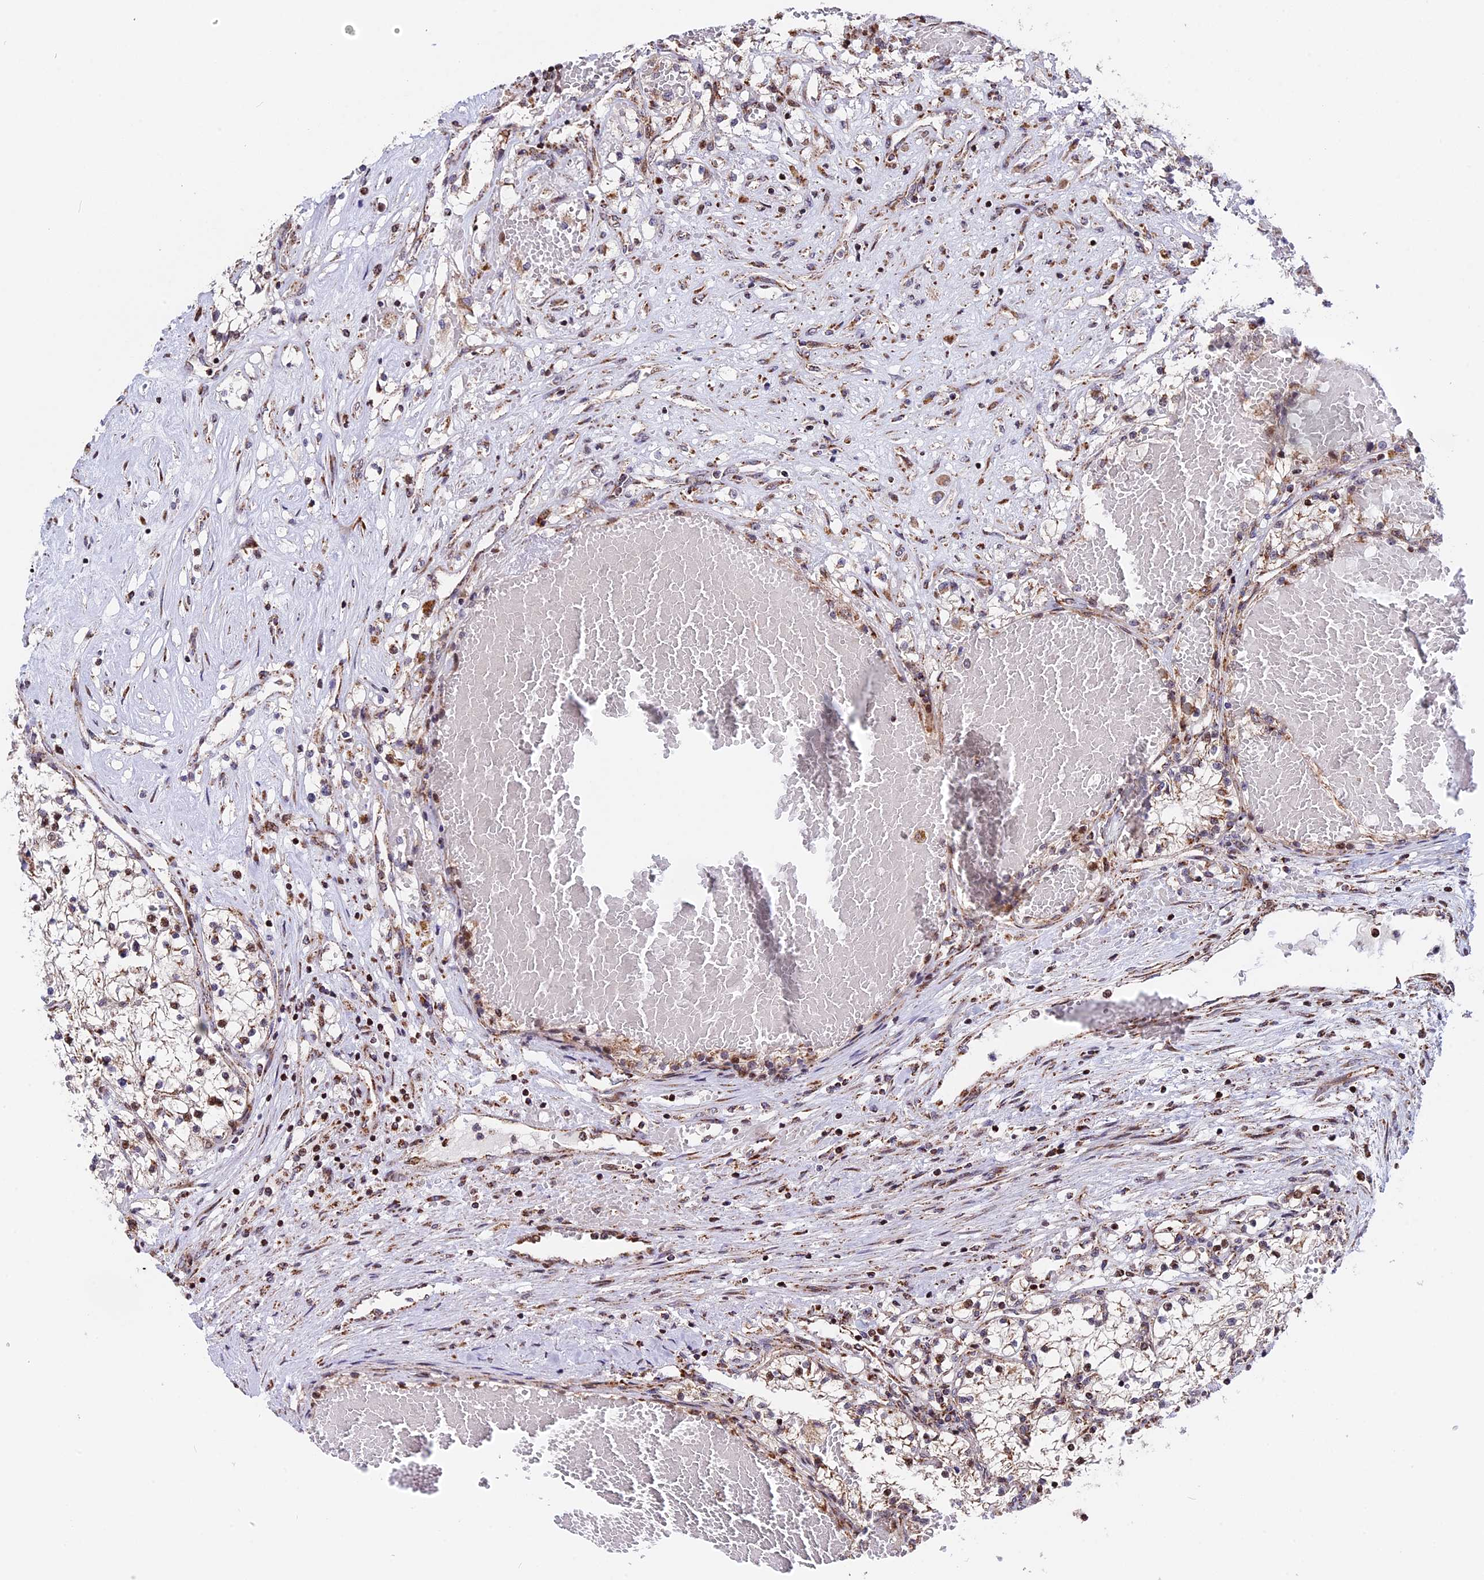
{"staining": {"intensity": "negative", "quantity": "none", "location": "none"}, "tissue": "renal cancer", "cell_type": "Tumor cells", "image_type": "cancer", "snomed": [{"axis": "morphology", "description": "Normal tissue, NOS"}, {"axis": "morphology", "description": "Adenocarcinoma, NOS"}, {"axis": "topography", "description": "Kidney"}], "caption": "Immunohistochemistry photomicrograph of renal cancer (adenocarcinoma) stained for a protein (brown), which exhibits no positivity in tumor cells.", "gene": "FAM174C", "patient": {"sex": "male", "age": 68}}